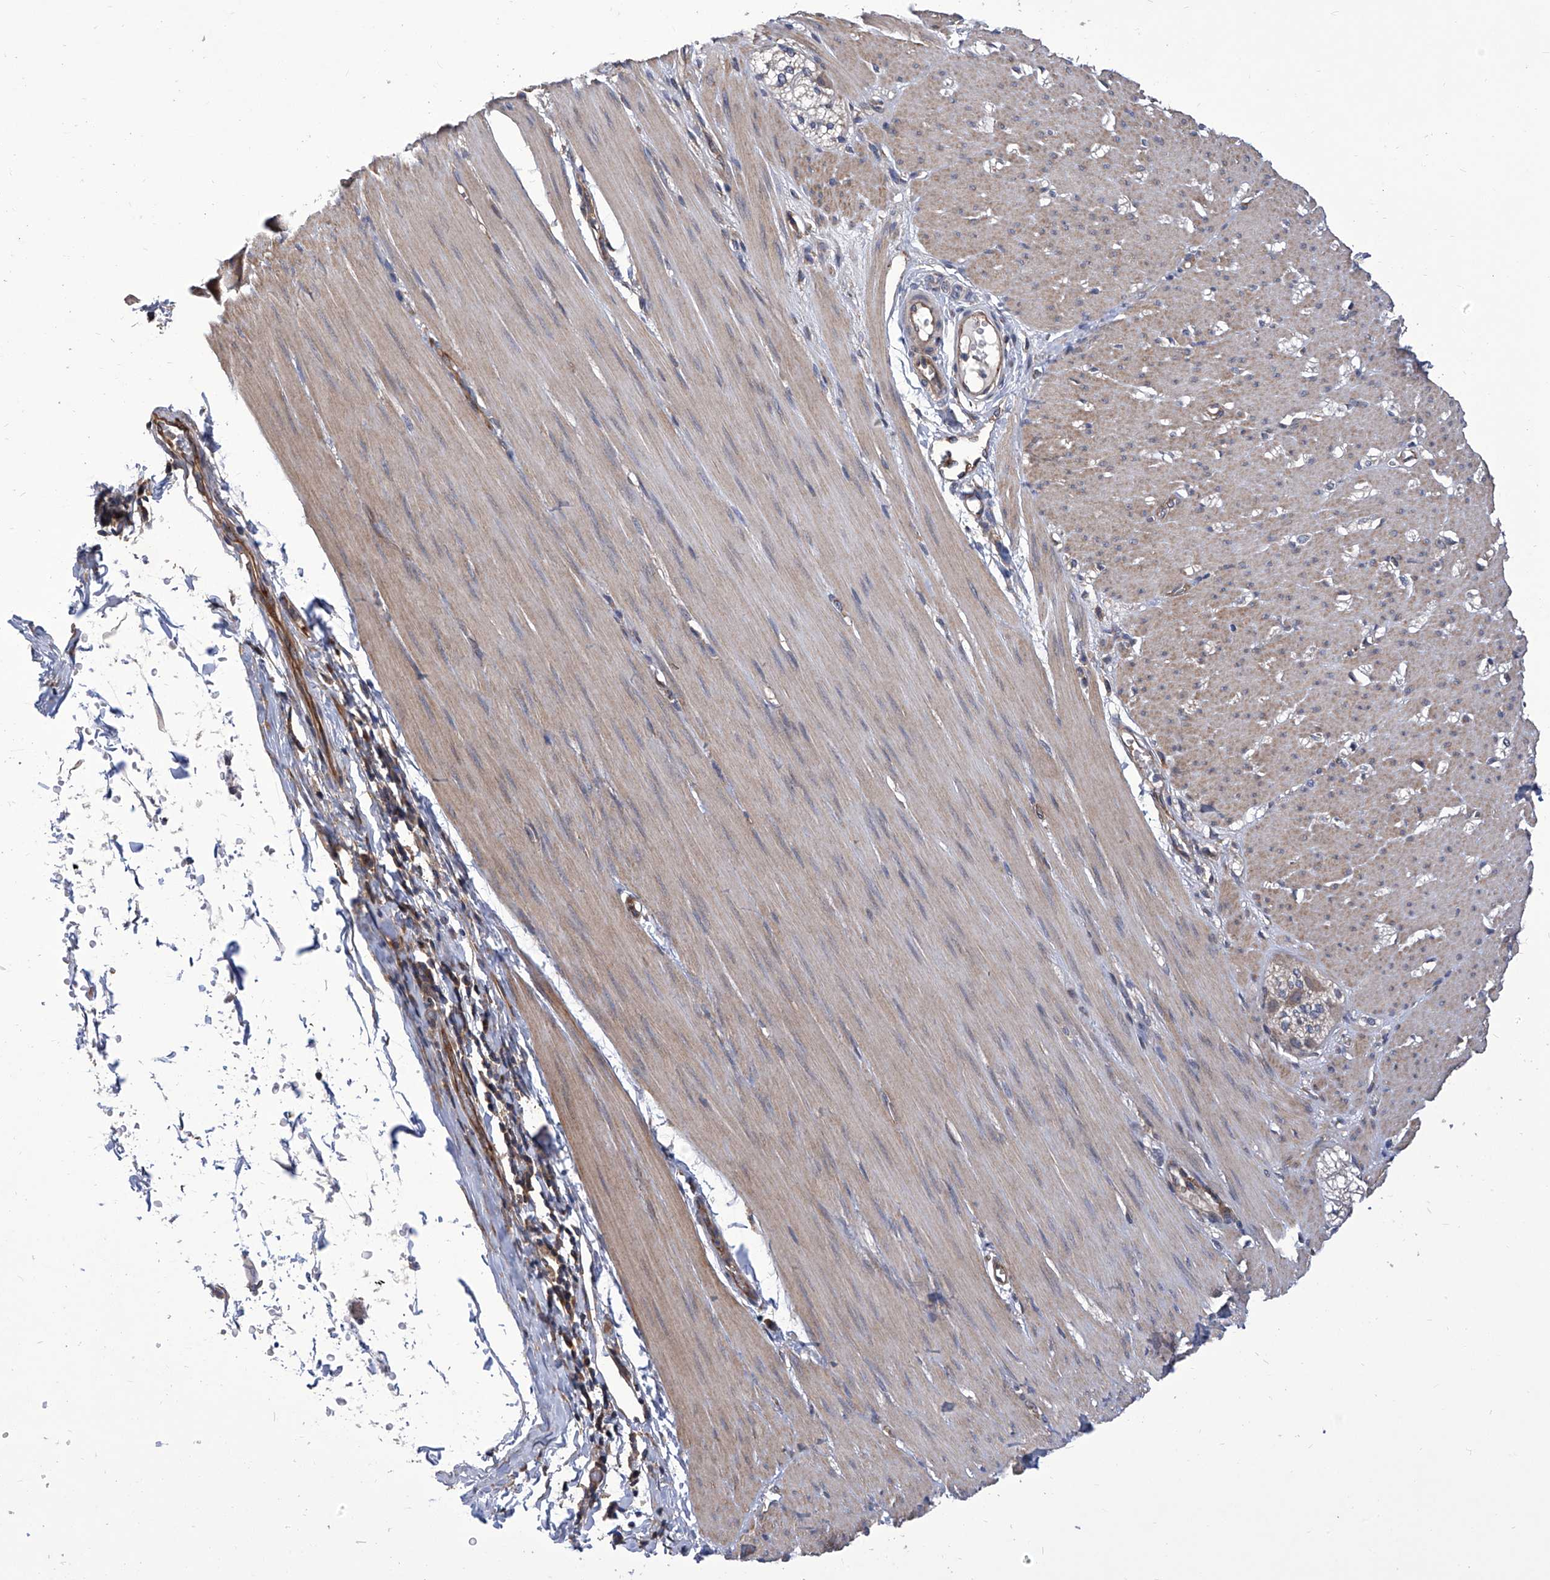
{"staining": {"intensity": "moderate", "quantity": "25%-75%", "location": "cytoplasmic/membranous"}, "tissue": "smooth muscle", "cell_type": "Smooth muscle cells", "image_type": "normal", "snomed": [{"axis": "morphology", "description": "Normal tissue, NOS"}, {"axis": "morphology", "description": "Adenocarcinoma, NOS"}, {"axis": "topography", "description": "Colon"}, {"axis": "topography", "description": "Peripheral nerve tissue"}], "caption": "Brown immunohistochemical staining in unremarkable smooth muscle reveals moderate cytoplasmic/membranous staining in approximately 25%-75% of smooth muscle cells.", "gene": "TJAP1", "patient": {"sex": "male", "age": 14}}